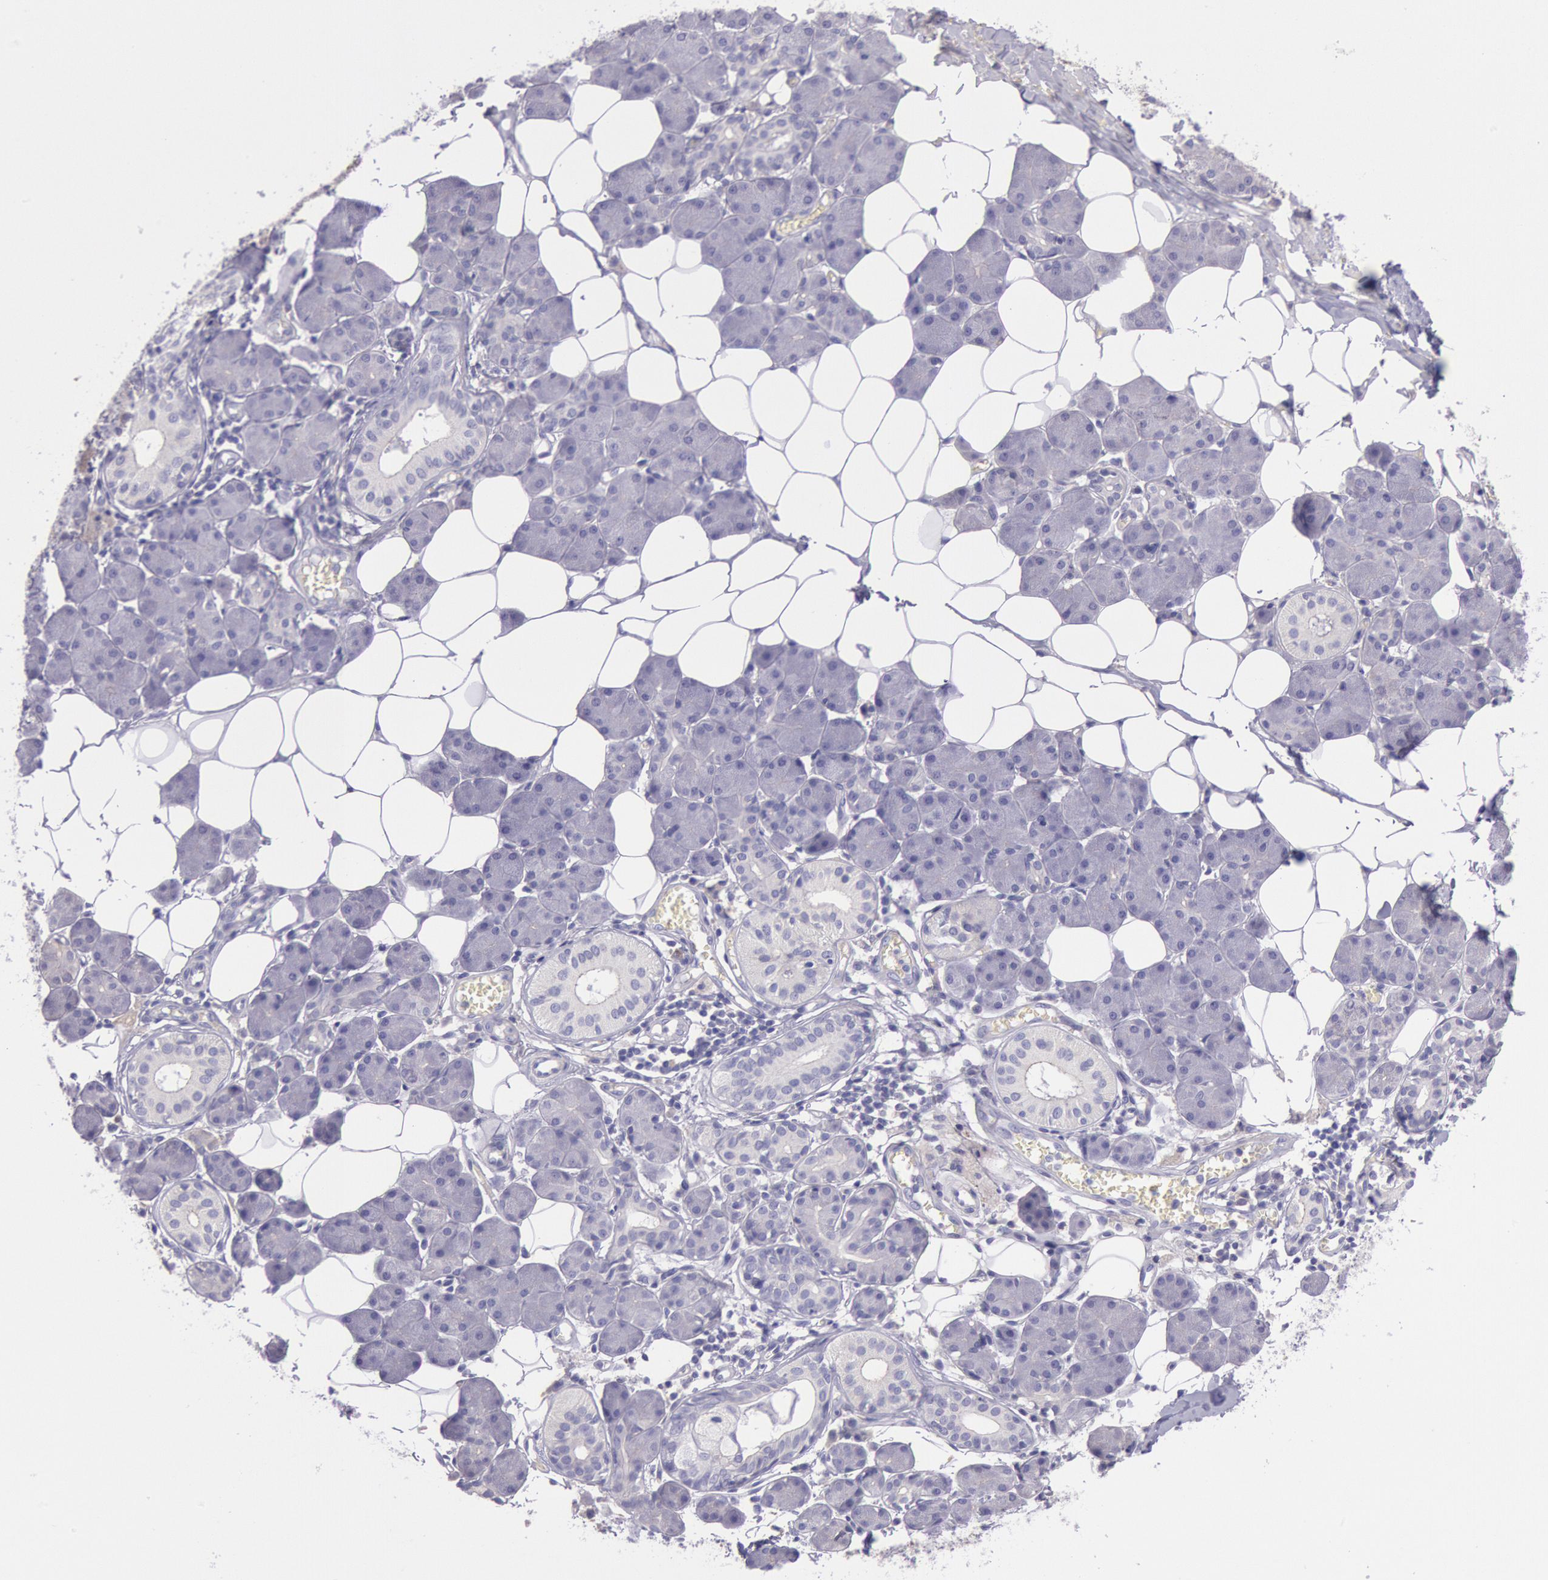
{"staining": {"intensity": "negative", "quantity": "none", "location": "none"}, "tissue": "salivary gland", "cell_type": "Glandular cells", "image_type": "normal", "snomed": [{"axis": "morphology", "description": "Normal tissue, NOS"}, {"axis": "morphology", "description": "Adenoma, NOS"}, {"axis": "topography", "description": "Salivary gland"}], "caption": "Immunohistochemistry histopathology image of unremarkable salivary gland stained for a protein (brown), which shows no expression in glandular cells. The staining is performed using DAB brown chromogen with nuclei counter-stained in using hematoxylin.", "gene": "MYH1", "patient": {"sex": "female", "age": 32}}